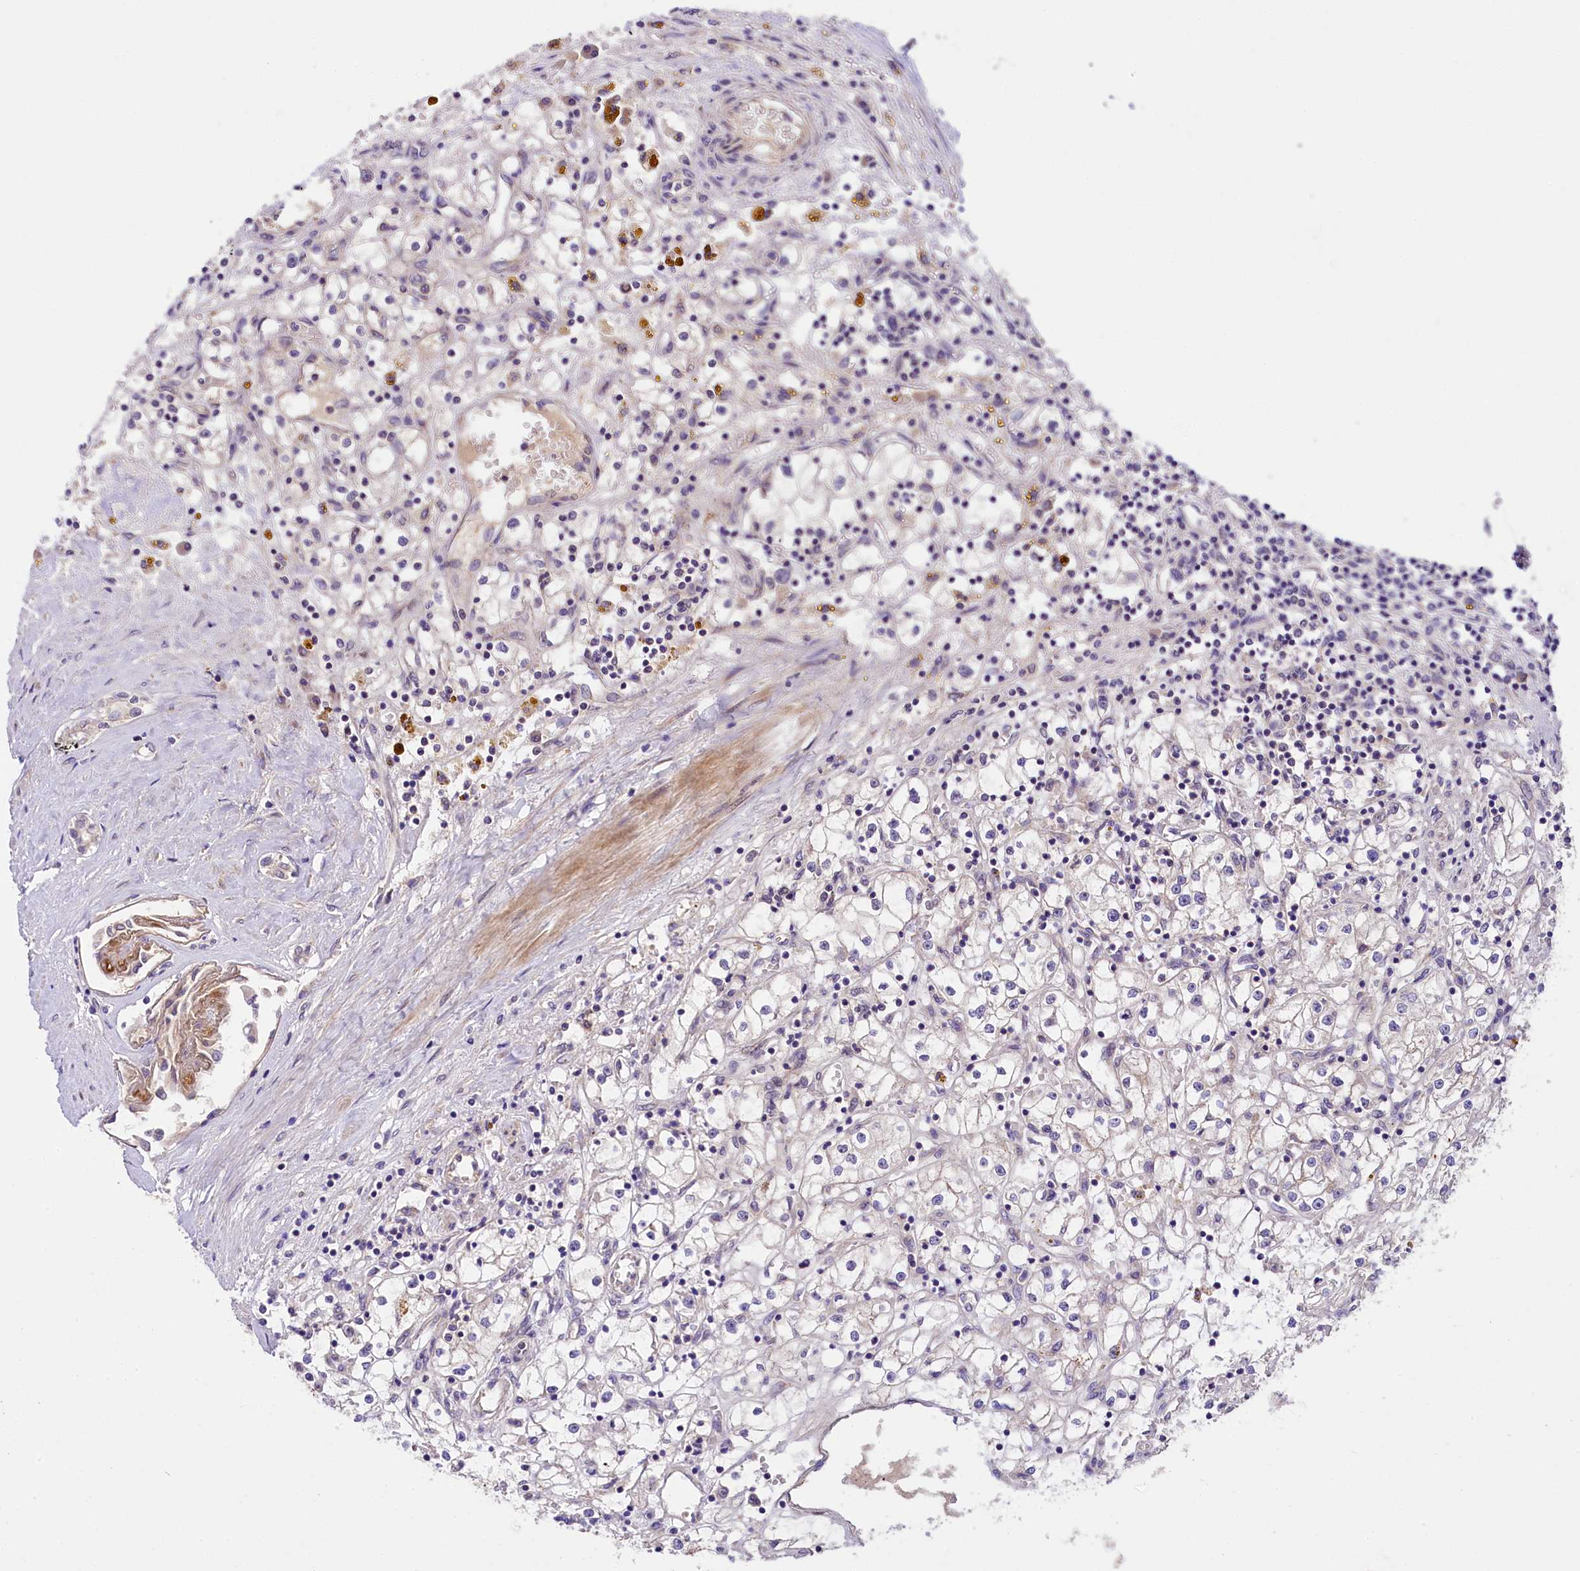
{"staining": {"intensity": "negative", "quantity": "none", "location": "none"}, "tissue": "renal cancer", "cell_type": "Tumor cells", "image_type": "cancer", "snomed": [{"axis": "morphology", "description": "Adenocarcinoma, NOS"}, {"axis": "topography", "description": "Kidney"}], "caption": "Renal cancer was stained to show a protein in brown. There is no significant staining in tumor cells.", "gene": "UBXN6", "patient": {"sex": "male", "age": 56}}